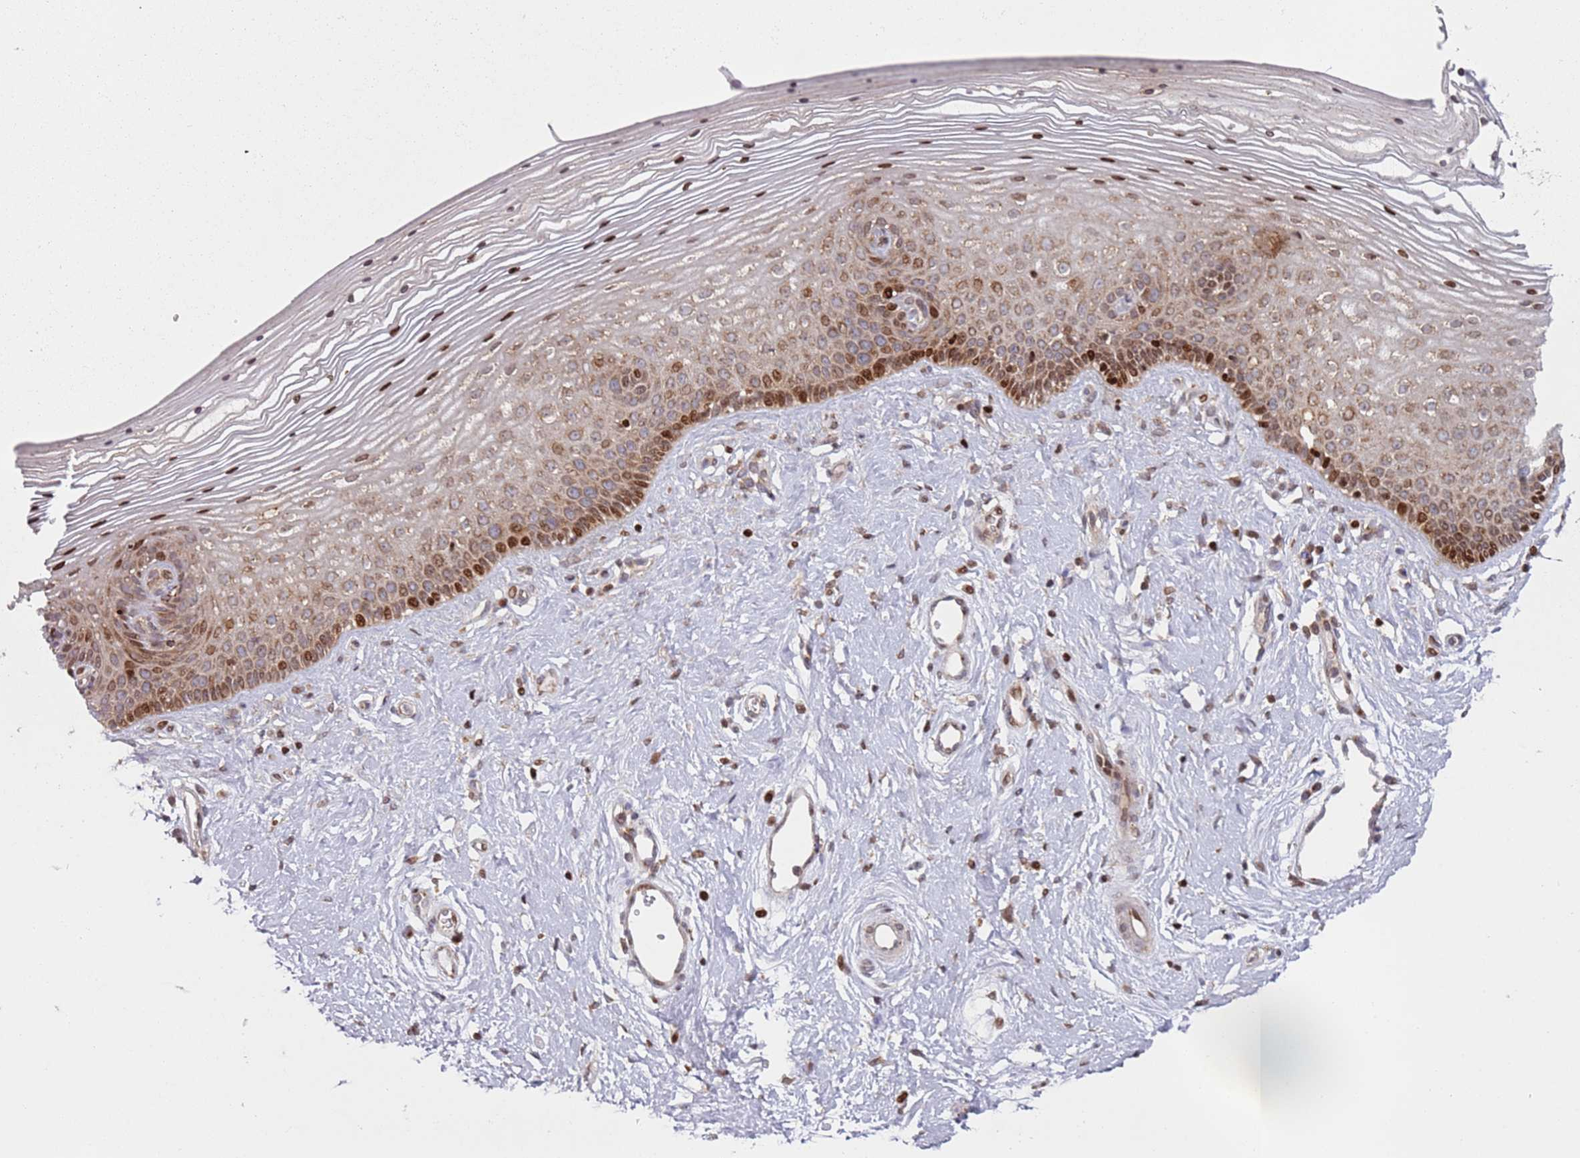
{"staining": {"intensity": "moderate", "quantity": ">75%", "location": "cytoplasmic/membranous,nuclear"}, "tissue": "vagina", "cell_type": "Squamous epithelial cells", "image_type": "normal", "snomed": [{"axis": "morphology", "description": "Normal tissue, NOS"}, {"axis": "topography", "description": "Vagina"}], "caption": "Protein staining by immunohistochemistry reveals moderate cytoplasmic/membranous,nuclear expression in approximately >75% of squamous epithelial cells in unremarkable vagina.", "gene": "HNRNPLL", "patient": {"sex": "female", "age": 46}}